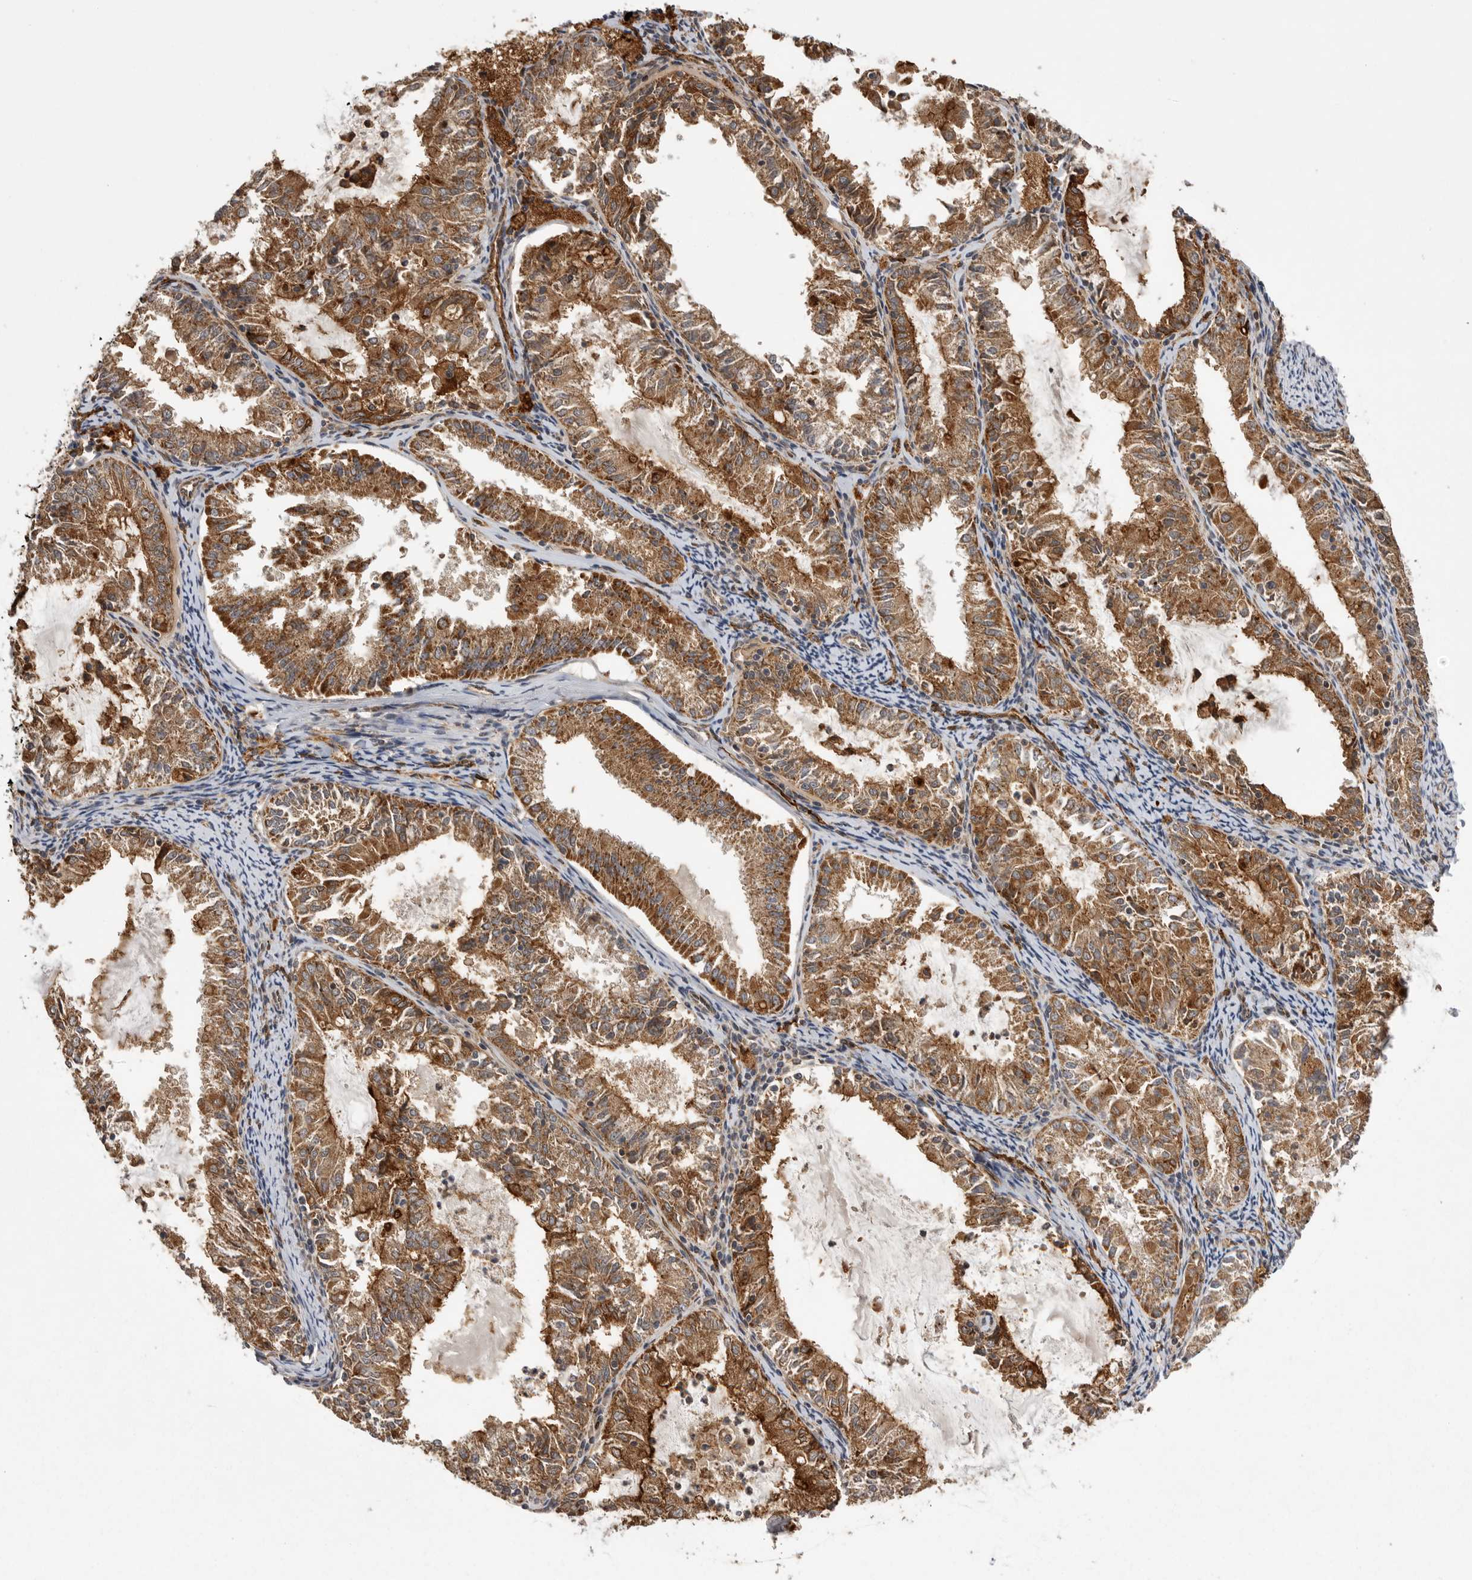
{"staining": {"intensity": "moderate", "quantity": ">75%", "location": "cytoplasmic/membranous"}, "tissue": "endometrial cancer", "cell_type": "Tumor cells", "image_type": "cancer", "snomed": [{"axis": "morphology", "description": "Adenocarcinoma, NOS"}, {"axis": "topography", "description": "Endometrium"}], "caption": "This micrograph shows immunohistochemistry (IHC) staining of human endometrial cancer, with medium moderate cytoplasmic/membranous staining in about >75% of tumor cells.", "gene": "NECTIN1", "patient": {"sex": "female", "age": 57}}